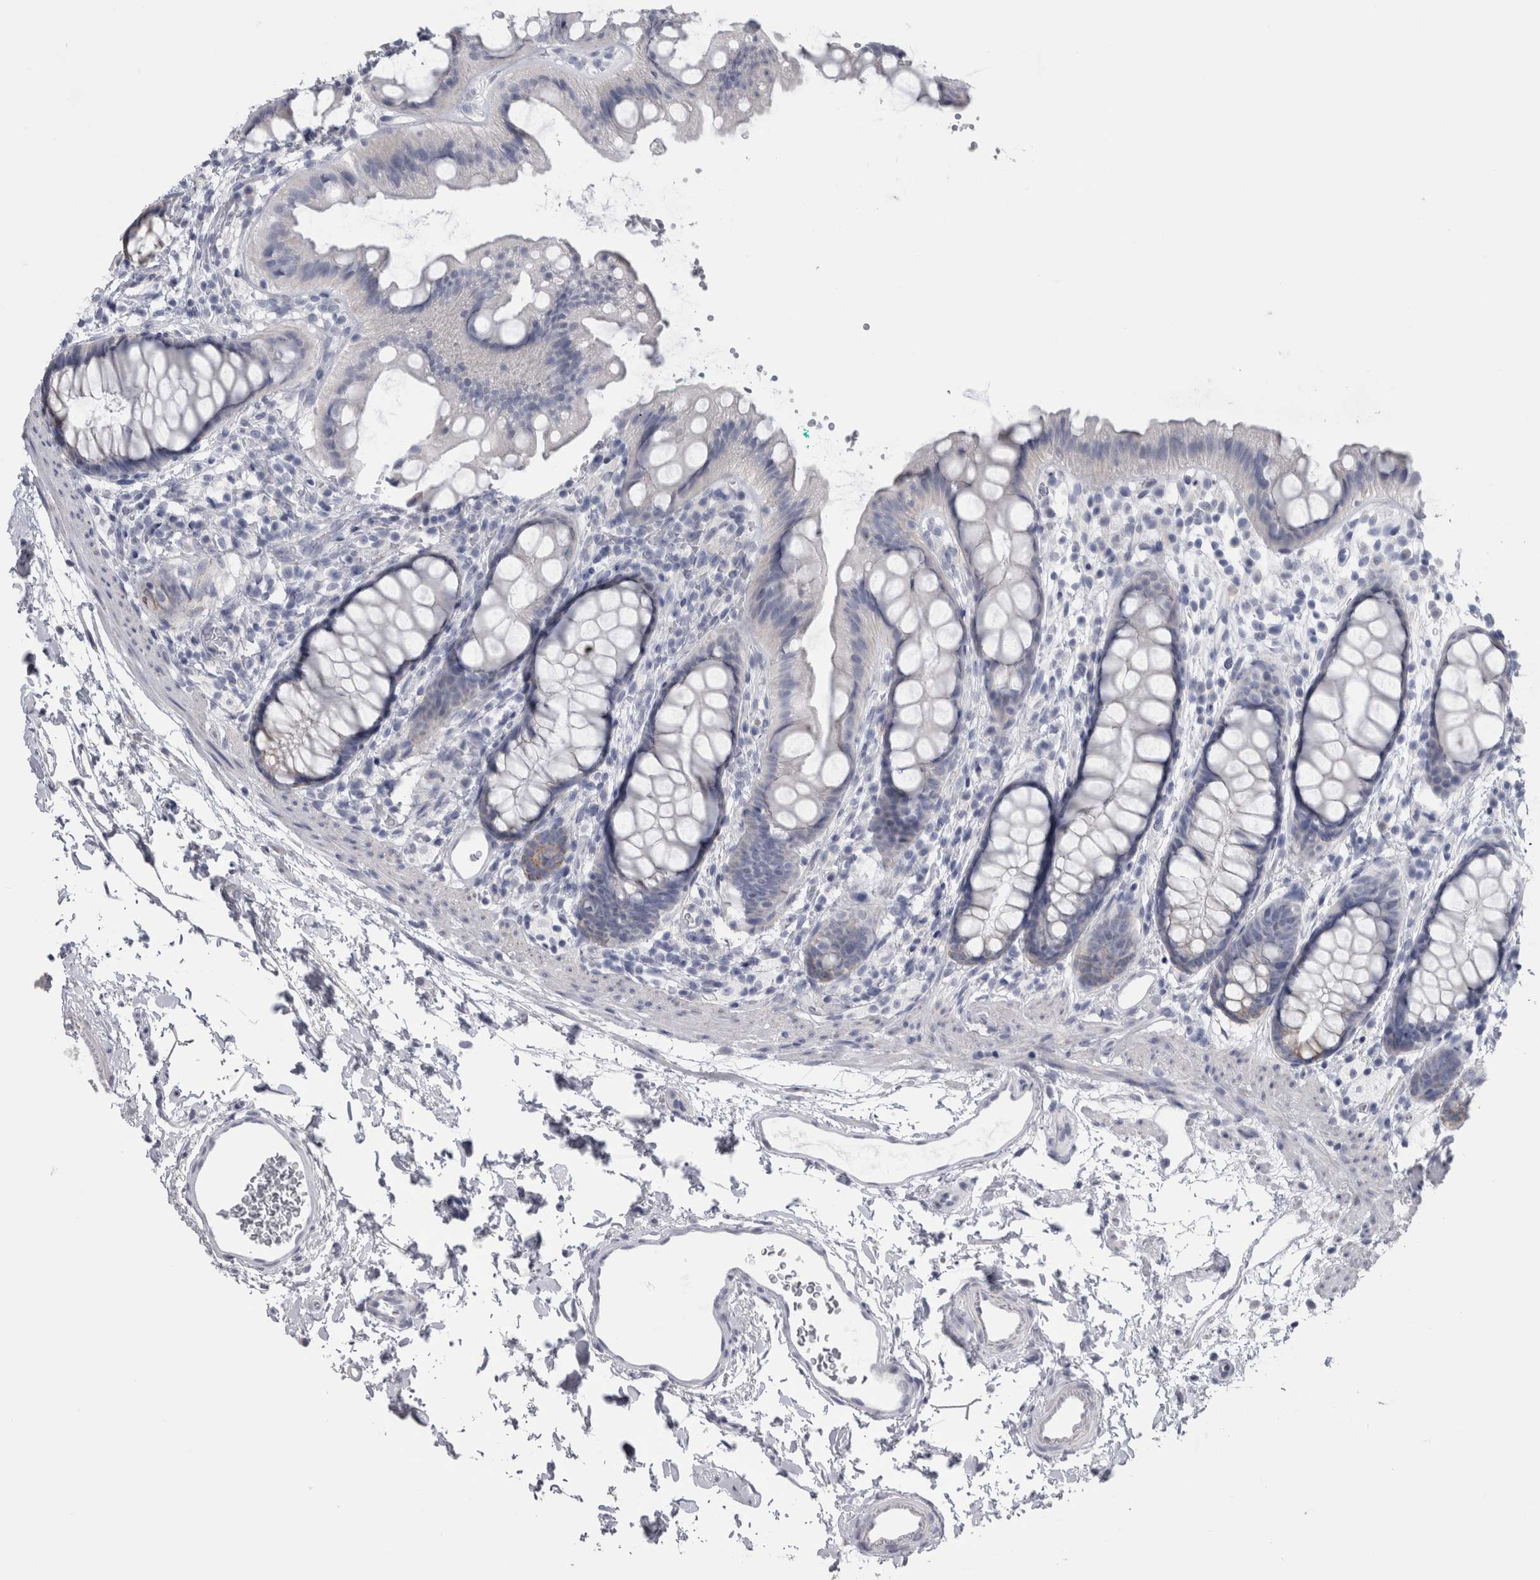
{"staining": {"intensity": "negative", "quantity": "none", "location": "none"}, "tissue": "rectum", "cell_type": "Glandular cells", "image_type": "normal", "snomed": [{"axis": "morphology", "description": "Normal tissue, NOS"}, {"axis": "topography", "description": "Rectum"}], "caption": "Immunohistochemistry photomicrograph of normal rectum stained for a protein (brown), which exhibits no expression in glandular cells.", "gene": "MSMB", "patient": {"sex": "female", "age": 65}}